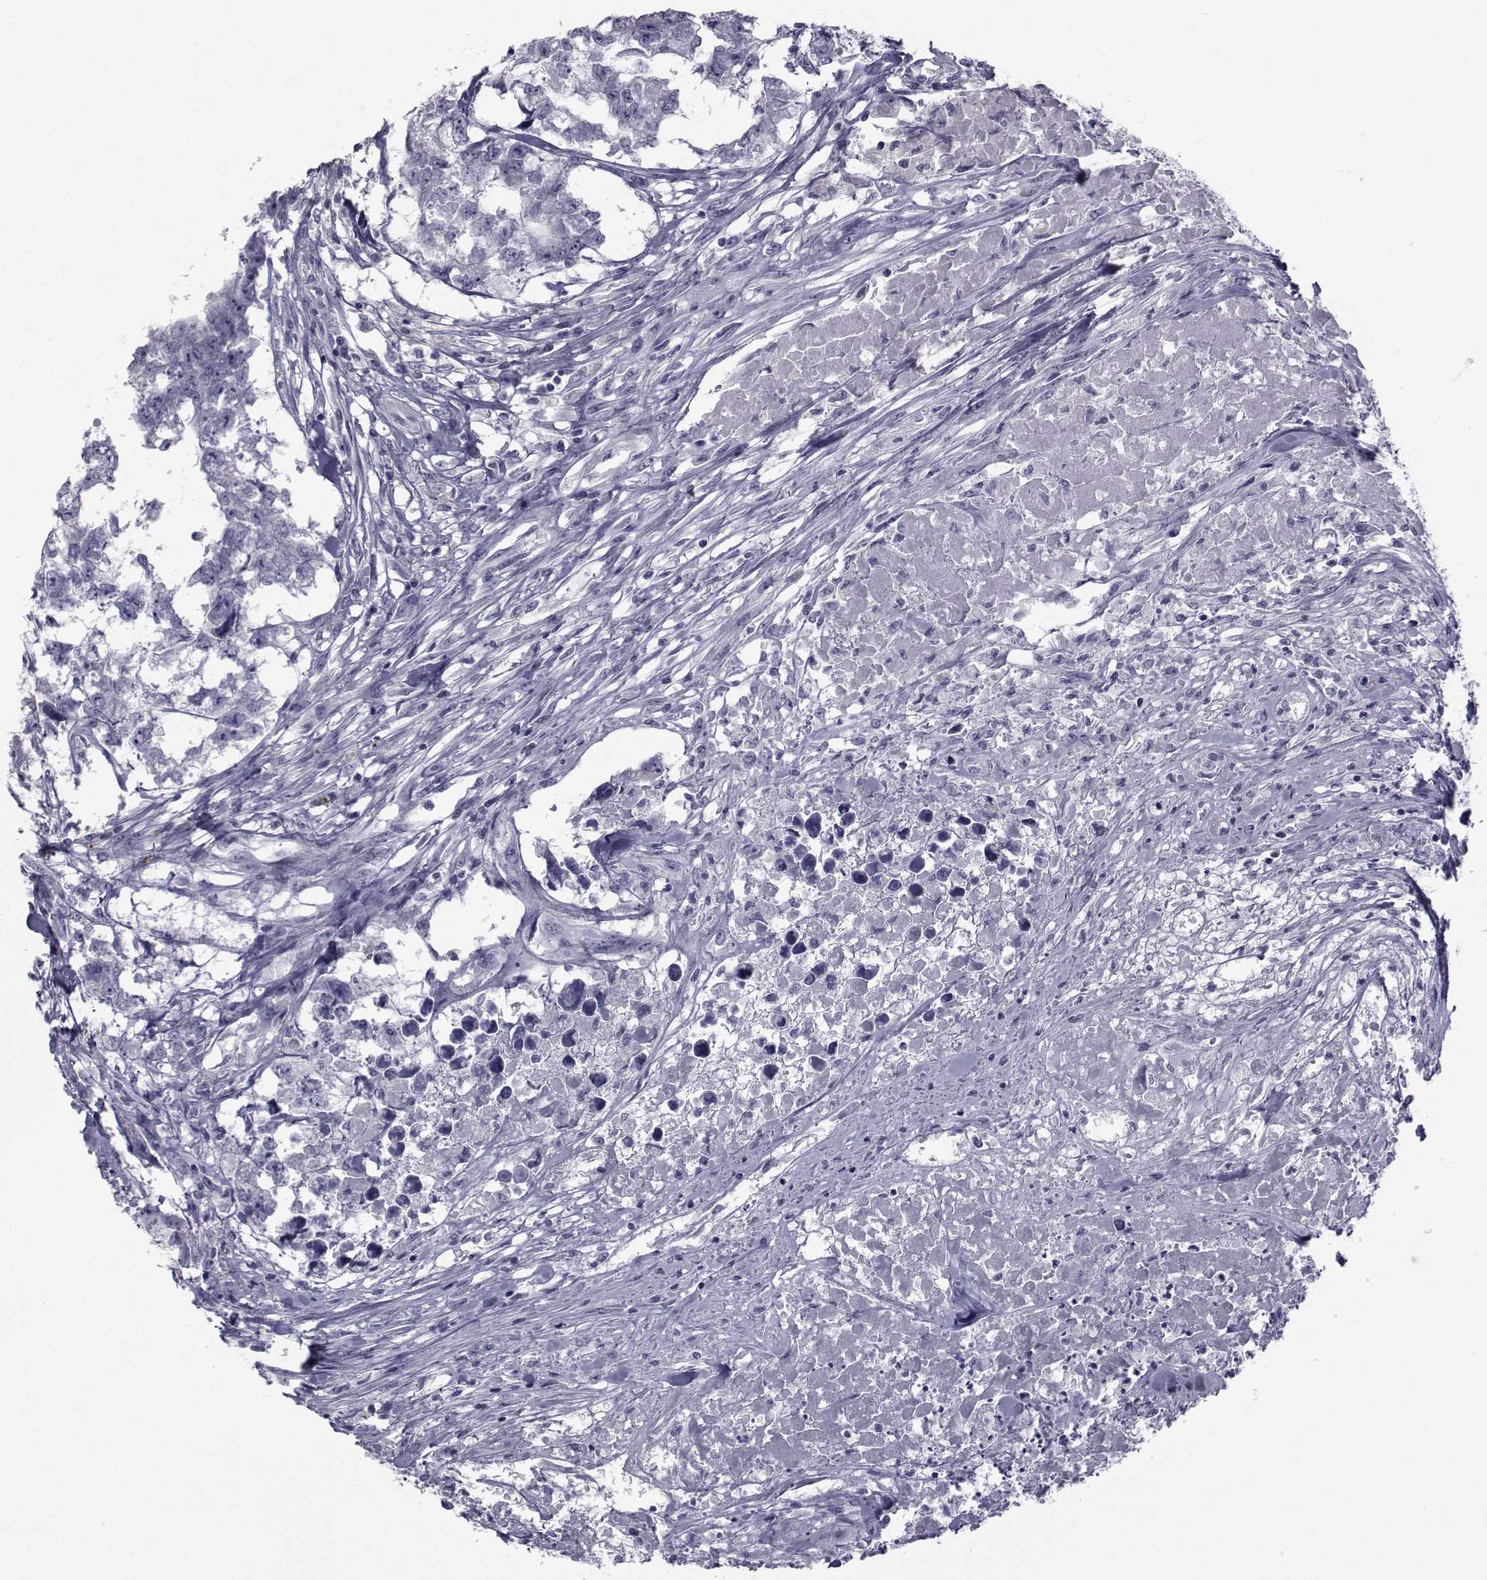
{"staining": {"intensity": "negative", "quantity": "none", "location": "none"}, "tissue": "testis cancer", "cell_type": "Tumor cells", "image_type": "cancer", "snomed": [{"axis": "morphology", "description": "Carcinoma, Embryonal, NOS"}, {"axis": "morphology", "description": "Teratoma, malignant, NOS"}, {"axis": "topography", "description": "Testis"}], "caption": "A high-resolution photomicrograph shows immunohistochemistry (IHC) staining of testis embryonal carcinoma, which exhibits no significant expression in tumor cells. The staining was performed using DAB to visualize the protein expression in brown, while the nuclei were stained in blue with hematoxylin (Magnification: 20x).", "gene": "FDXR", "patient": {"sex": "male", "age": 44}}